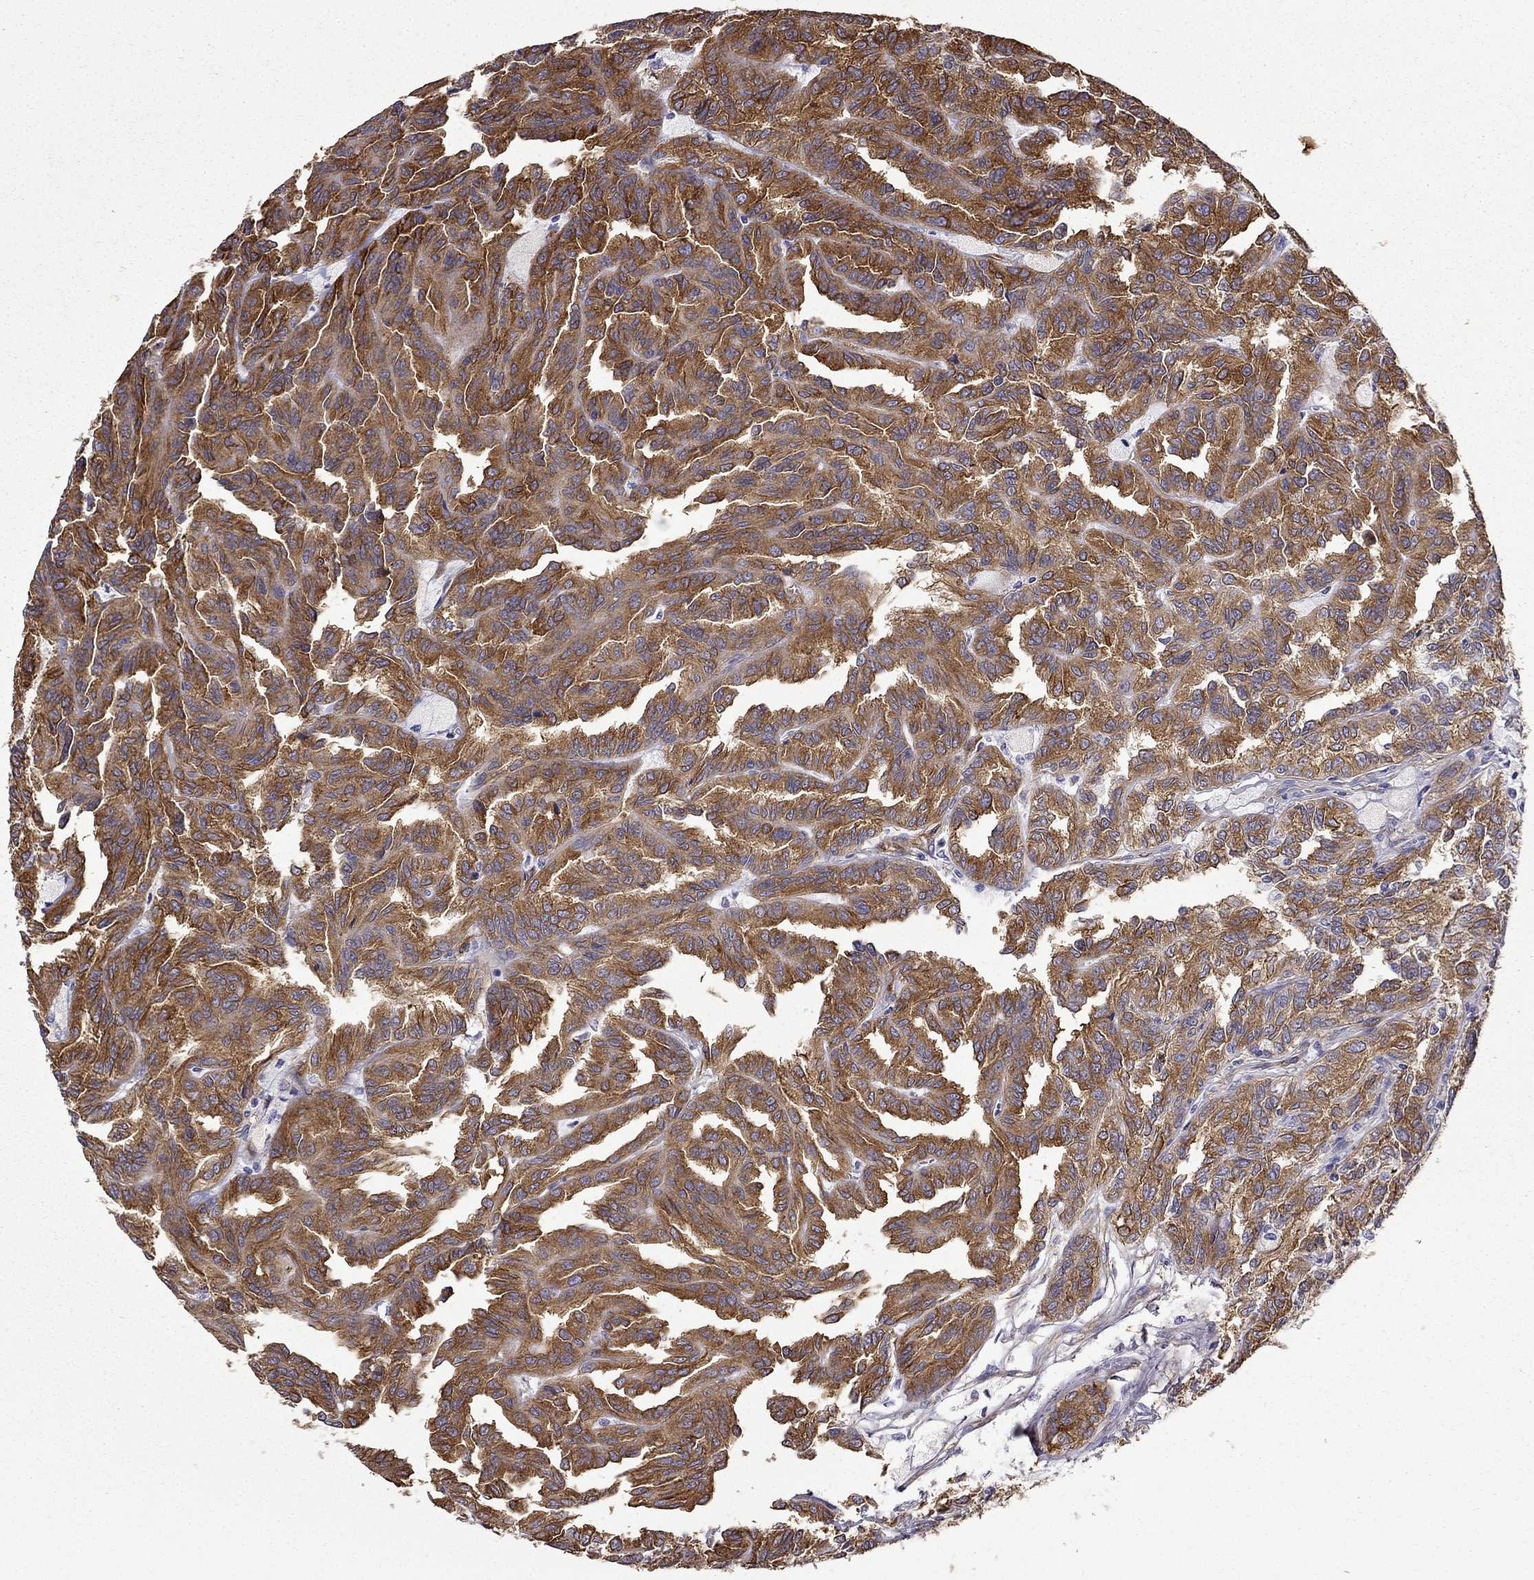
{"staining": {"intensity": "strong", "quantity": ">75%", "location": "cytoplasmic/membranous"}, "tissue": "renal cancer", "cell_type": "Tumor cells", "image_type": "cancer", "snomed": [{"axis": "morphology", "description": "Adenocarcinoma, NOS"}, {"axis": "topography", "description": "Kidney"}], "caption": "Immunohistochemical staining of human renal adenocarcinoma demonstrates high levels of strong cytoplasmic/membranous protein expression in about >75% of tumor cells.", "gene": "MAP4", "patient": {"sex": "male", "age": 79}}